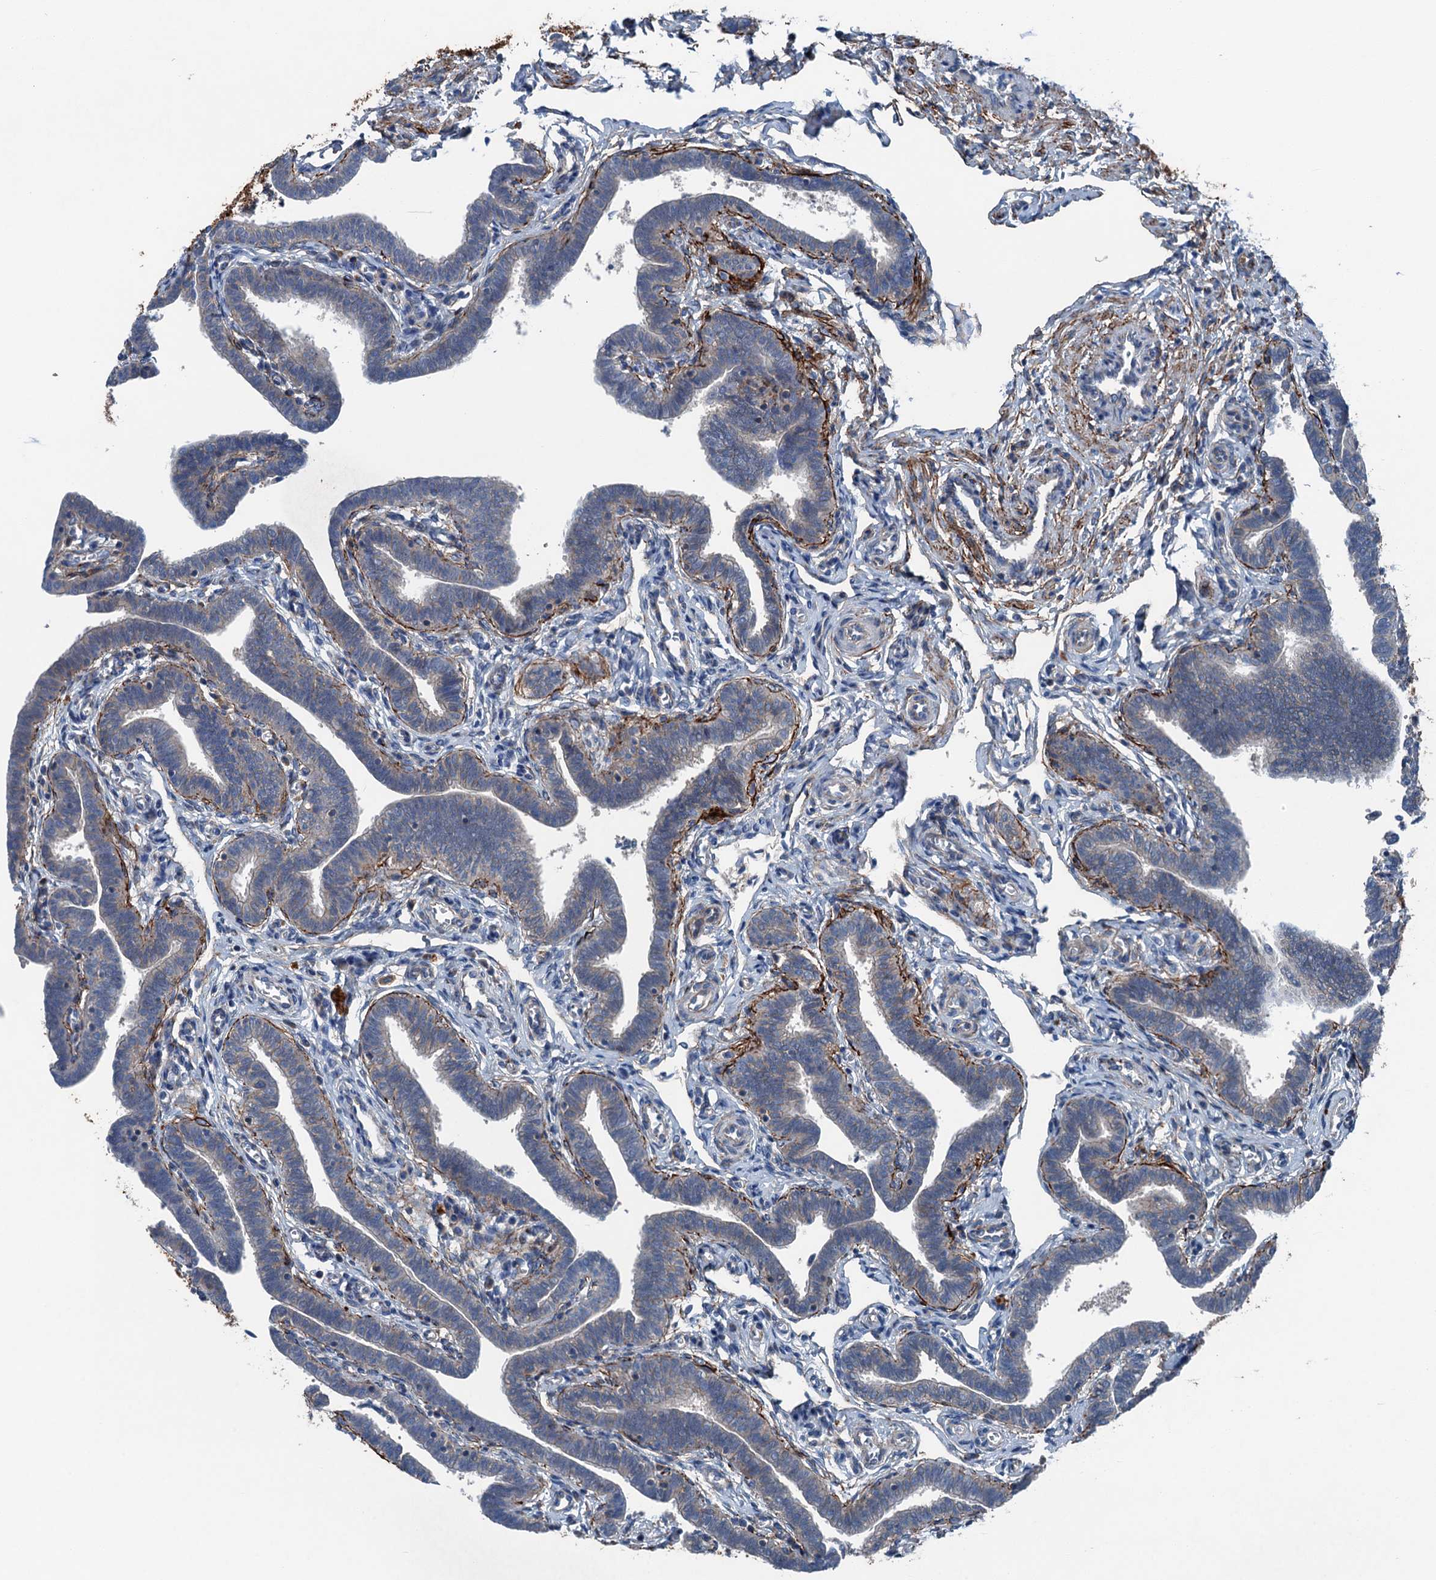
{"staining": {"intensity": "negative", "quantity": "none", "location": "none"}, "tissue": "fallopian tube", "cell_type": "Glandular cells", "image_type": "normal", "snomed": [{"axis": "morphology", "description": "Normal tissue, NOS"}, {"axis": "topography", "description": "Fallopian tube"}], "caption": "Fallopian tube stained for a protein using immunohistochemistry demonstrates no positivity glandular cells.", "gene": "SLC2A10", "patient": {"sex": "female", "age": 36}}